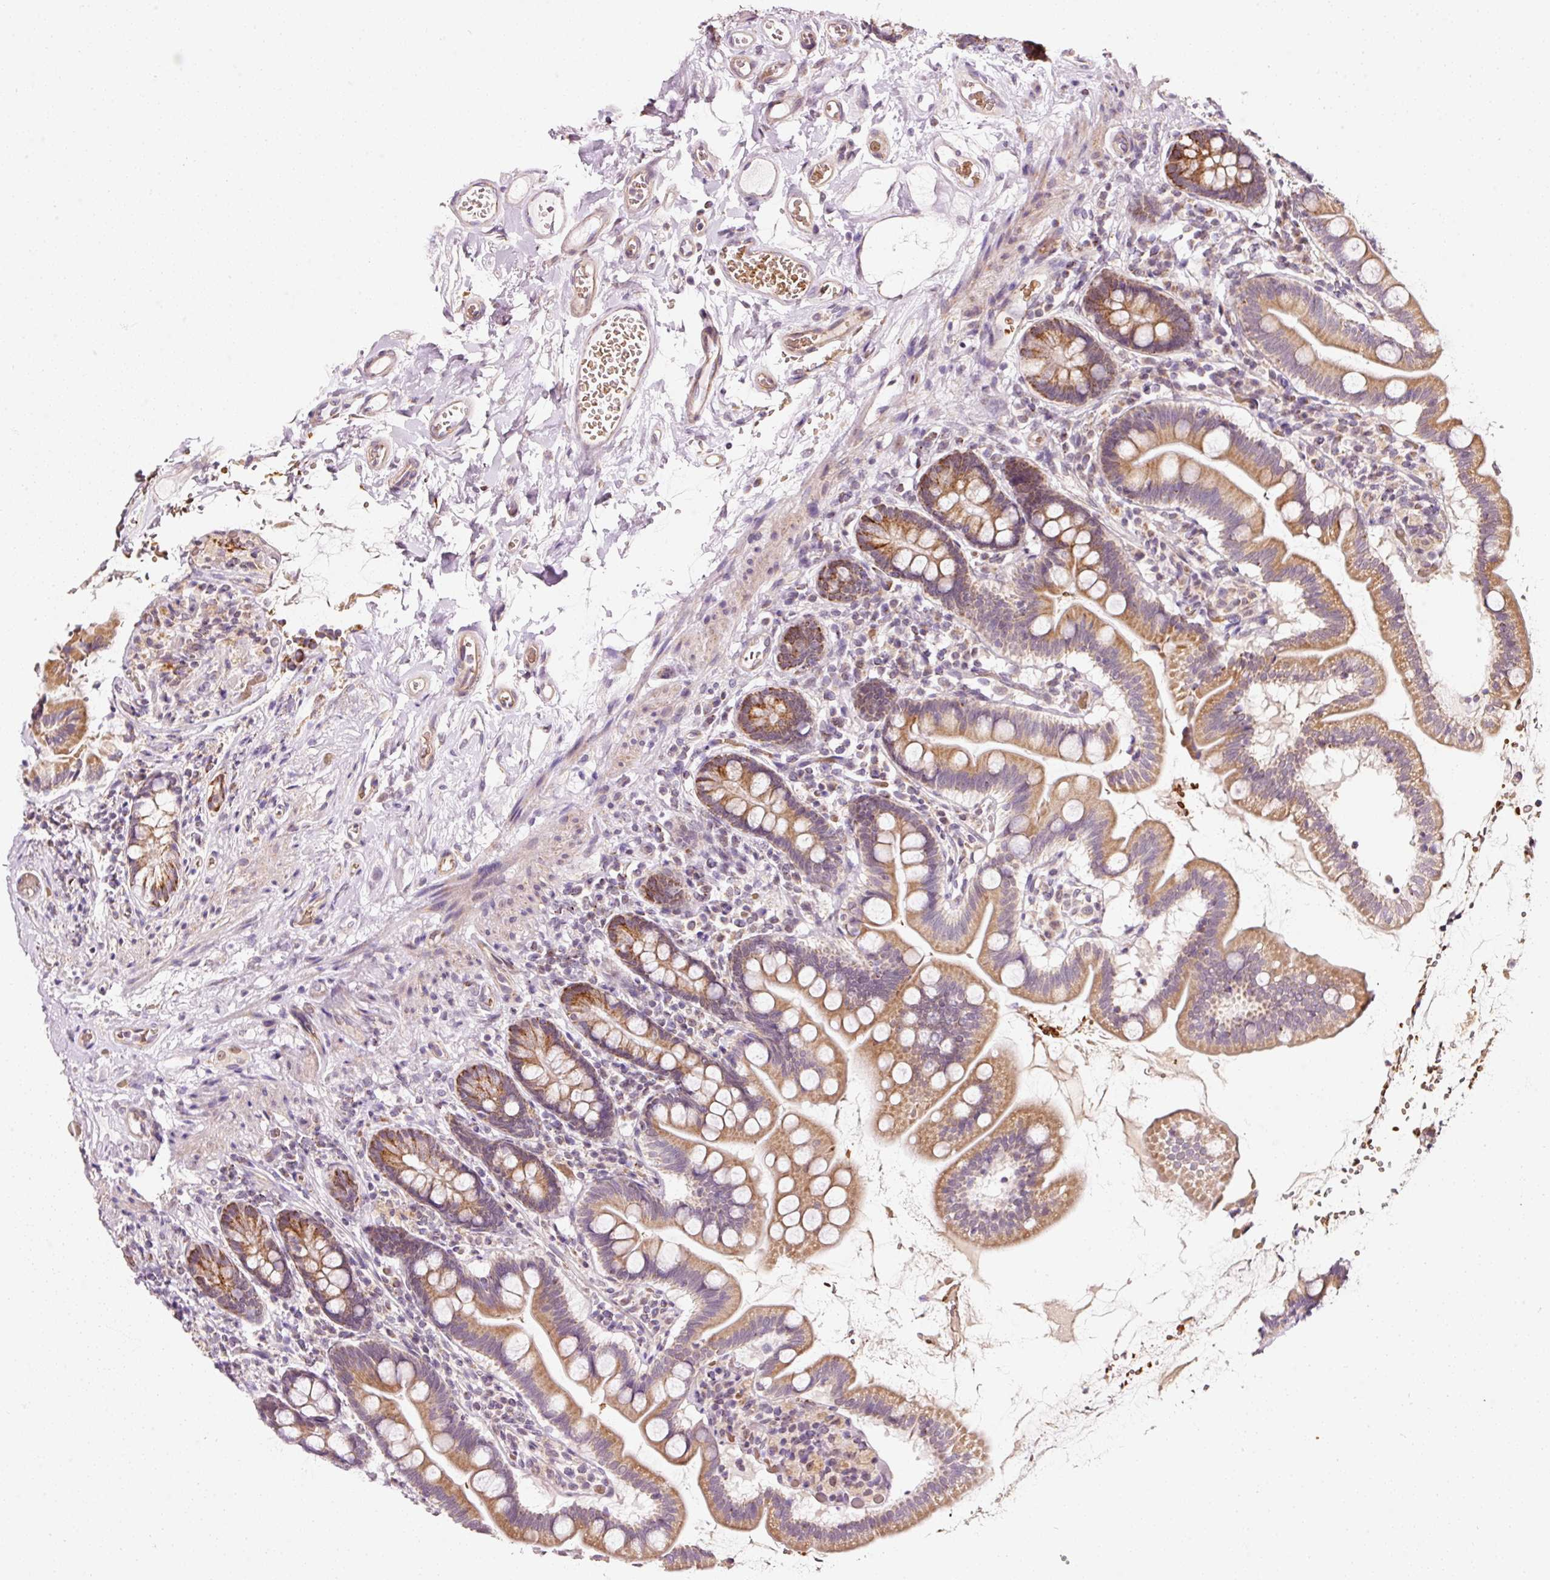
{"staining": {"intensity": "moderate", "quantity": ">75%", "location": "cytoplasmic/membranous"}, "tissue": "small intestine", "cell_type": "Glandular cells", "image_type": "normal", "snomed": [{"axis": "morphology", "description": "Normal tissue, NOS"}, {"axis": "topography", "description": "Small intestine"}], "caption": "Immunohistochemistry staining of normal small intestine, which shows medium levels of moderate cytoplasmic/membranous staining in about >75% of glandular cells indicating moderate cytoplasmic/membranous protein staining. The staining was performed using DAB (3,3'-diaminobenzidine) (brown) for protein detection and nuclei were counterstained in hematoxylin (blue).", "gene": "ZNF460", "patient": {"sex": "female", "age": 64}}